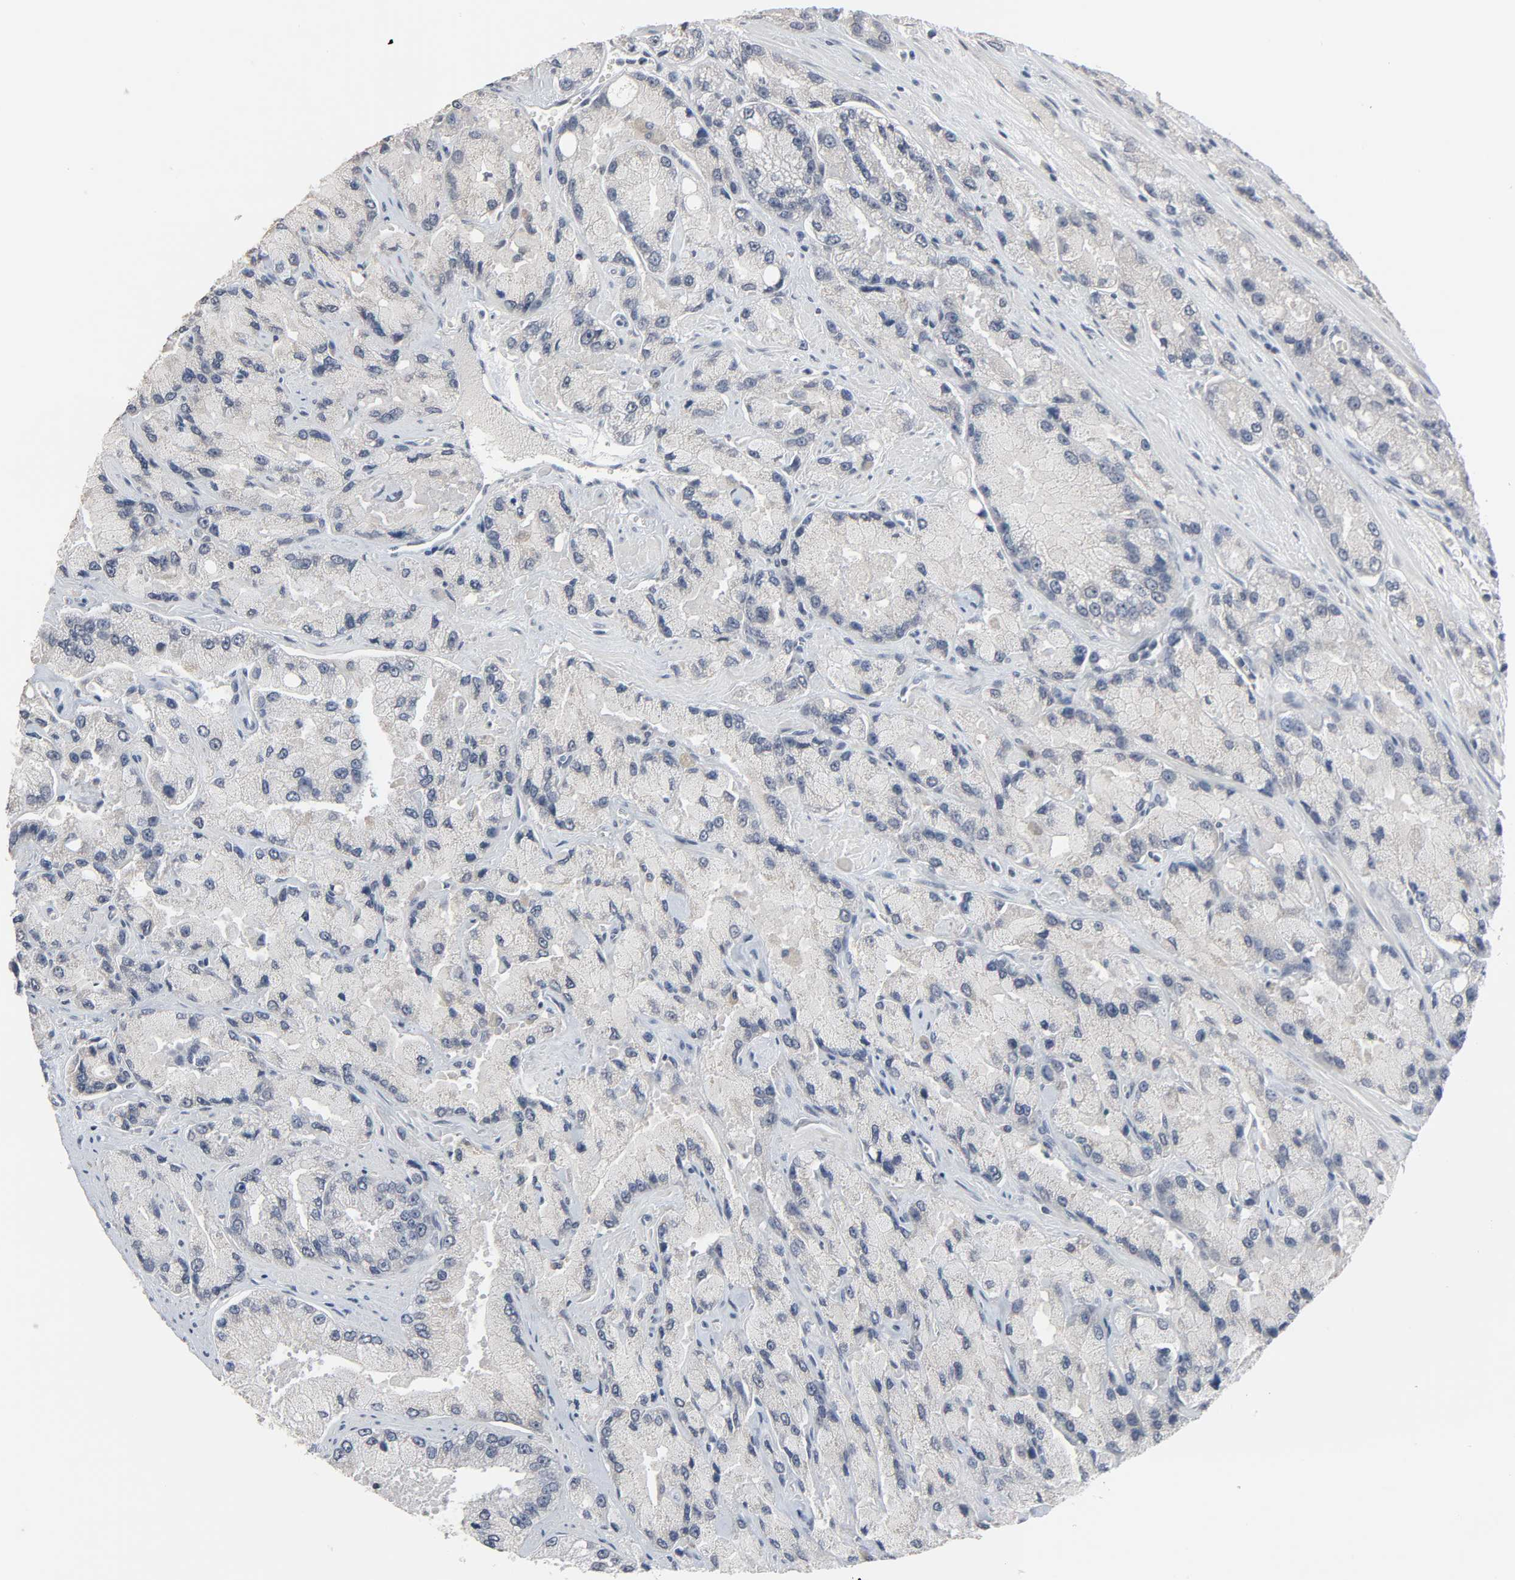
{"staining": {"intensity": "negative", "quantity": "none", "location": "none"}, "tissue": "prostate cancer", "cell_type": "Tumor cells", "image_type": "cancer", "snomed": [{"axis": "morphology", "description": "Adenocarcinoma, High grade"}, {"axis": "topography", "description": "Prostate"}], "caption": "Immunohistochemical staining of human prostate high-grade adenocarcinoma reveals no significant staining in tumor cells.", "gene": "MT3", "patient": {"sex": "male", "age": 58}}